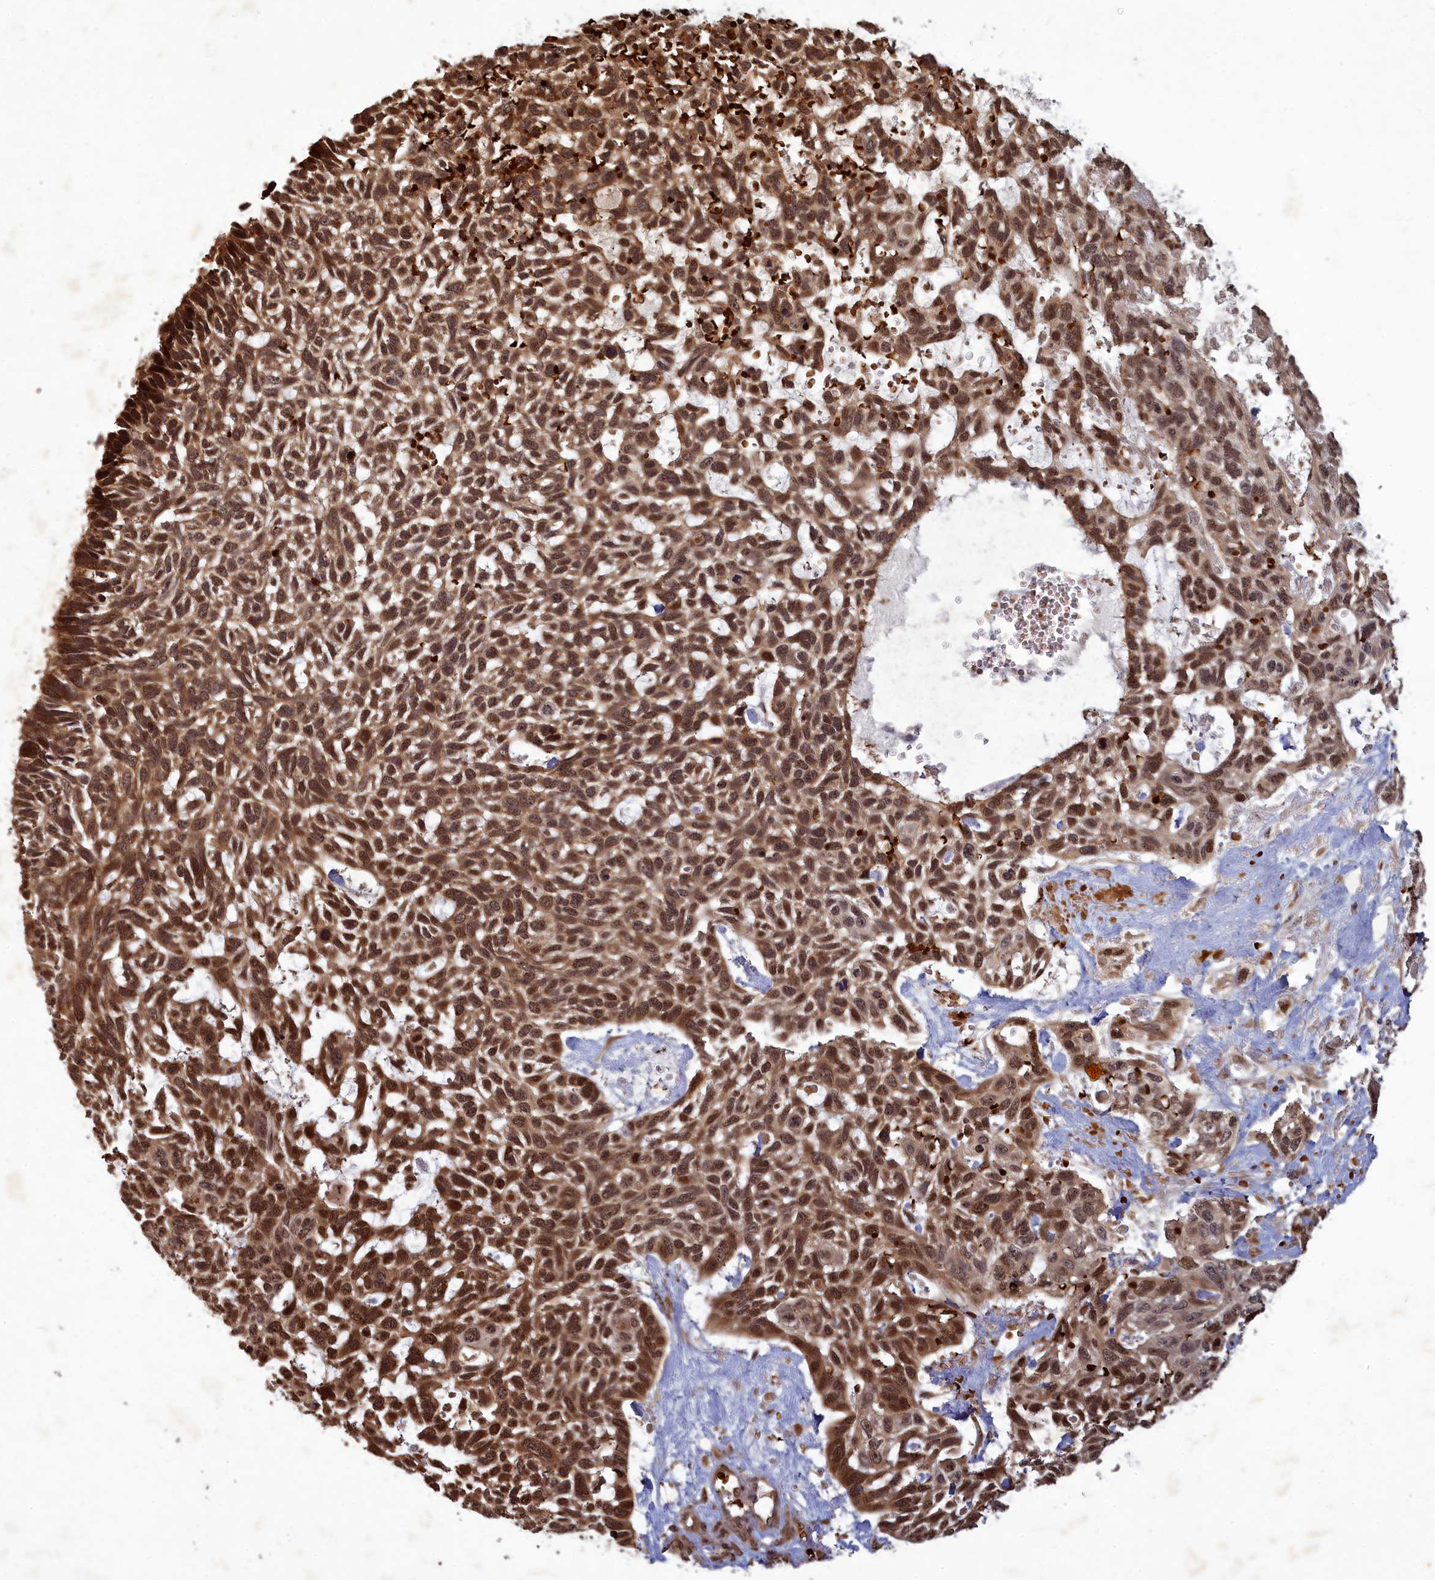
{"staining": {"intensity": "moderate", "quantity": ">75%", "location": "cytoplasmic/membranous,nuclear"}, "tissue": "skin cancer", "cell_type": "Tumor cells", "image_type": "cancer", "snomed": [{"axis": "morphology", "description": "Basal cell carcinoma"}, {"axis": "topography", "description": "Skin"}], "caption": "Immunohistochemical staining of basal cell carcinoma (skin) displays moderate cytoplasmic/membranous and nuclear protein positivity in about >75% of tumor cells.", "gene": "SRMS", "patient": {"sex": "male", "age": 88}}